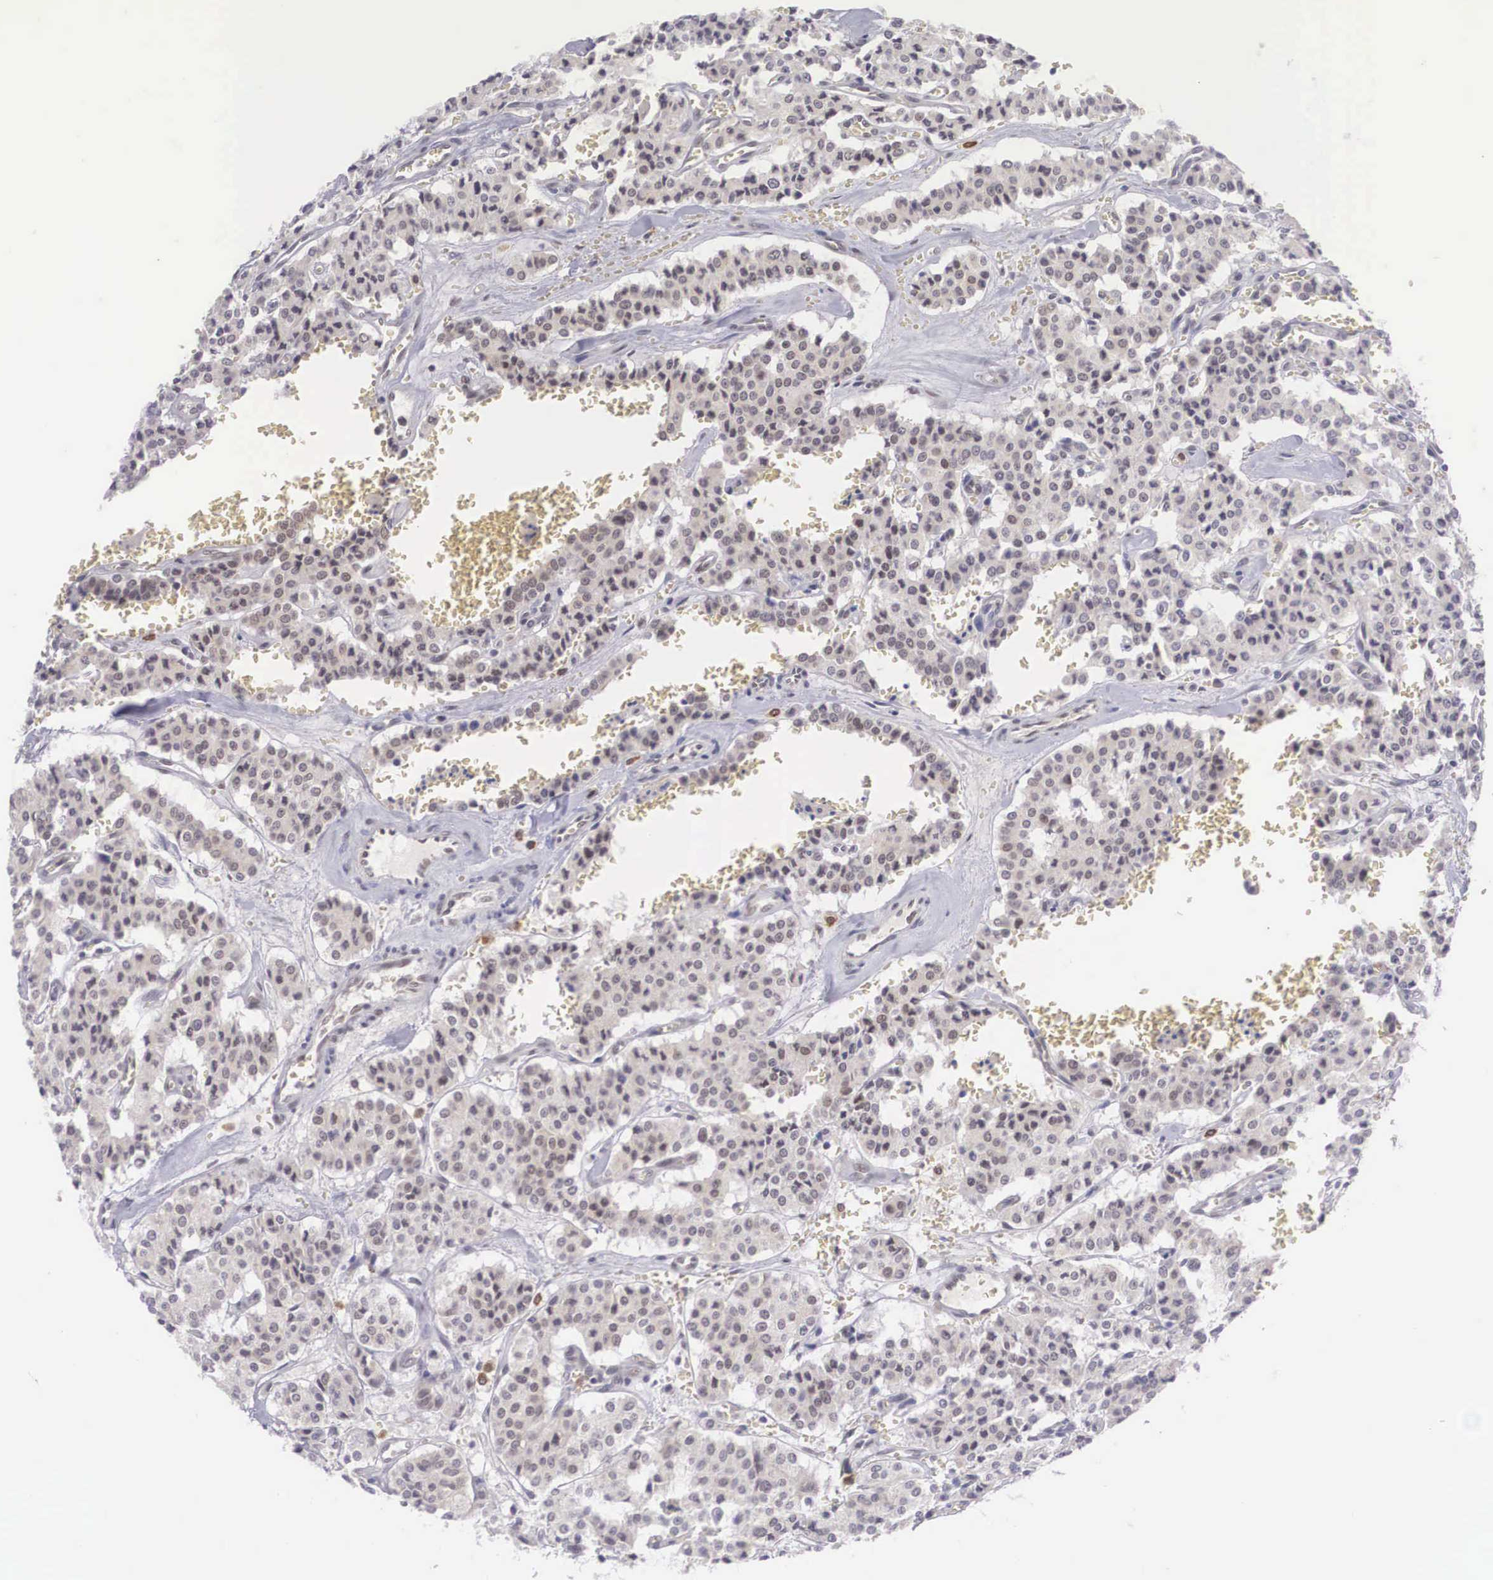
{"staining": {"intensity": "weak", "quantity": ">75%", "location": "cytoplasmic/membranous,nuclear"}, "tissue": "carcinoid", "cell_type": "Tumor cells", "image_type": "cancer", "snomed": [{"axis": "morphology", "description": "Carcinoid, malignant, NOS"}, {"axis": "topography", "description": "Bronchus"}], "caption": "A high-resolution photomicrograph shows immunohistochemistry (IHC) staining of carcinoid, which displays weak cytoplasmic/membranous and nuclear staining in about >75% of tumor cells.", "gene": "NINL", "patient": {"sex": "male", "age": 55}}